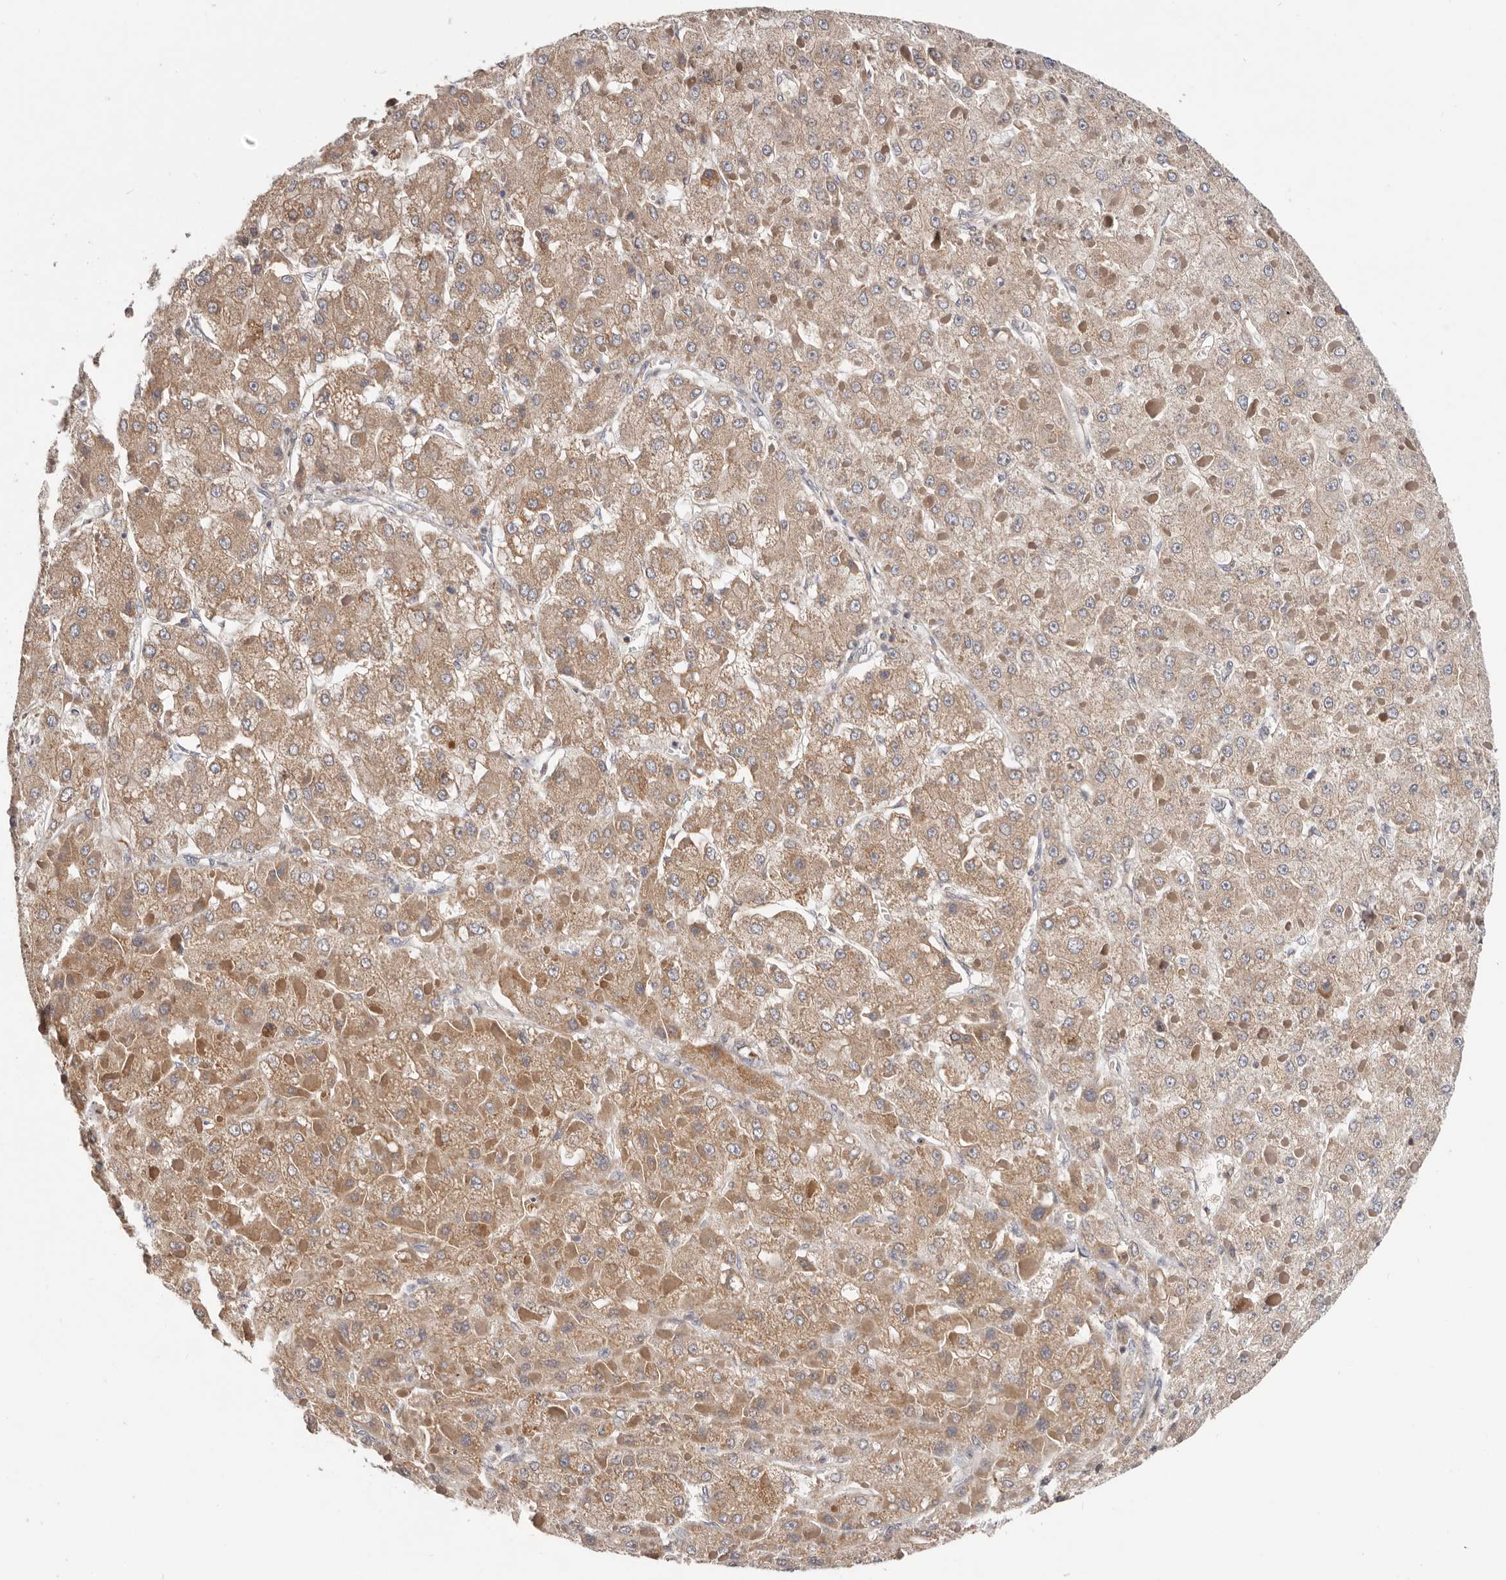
{"staining": {"intensity": "moderate", "quantity": ">75%", "location": "cytoplasmic/membranous"}, "tissue": "liver cancer", "cell_type": "Tumor cells", "image_type": "cancer", "snomed": [{"axis": "morphology", "description": "Carcinoma, Hepatocellular, NOS"}, {"axis": "topography", "description": "Liver"}], "caption": "Approximately >75% of tumor cells in liver cancer display moderate cytoplasmic/membranous protein positivity as visualized by brown immunohistochemical staining.", "gene": "LRP6", "patient": {"sex": "female", "age": 73}}